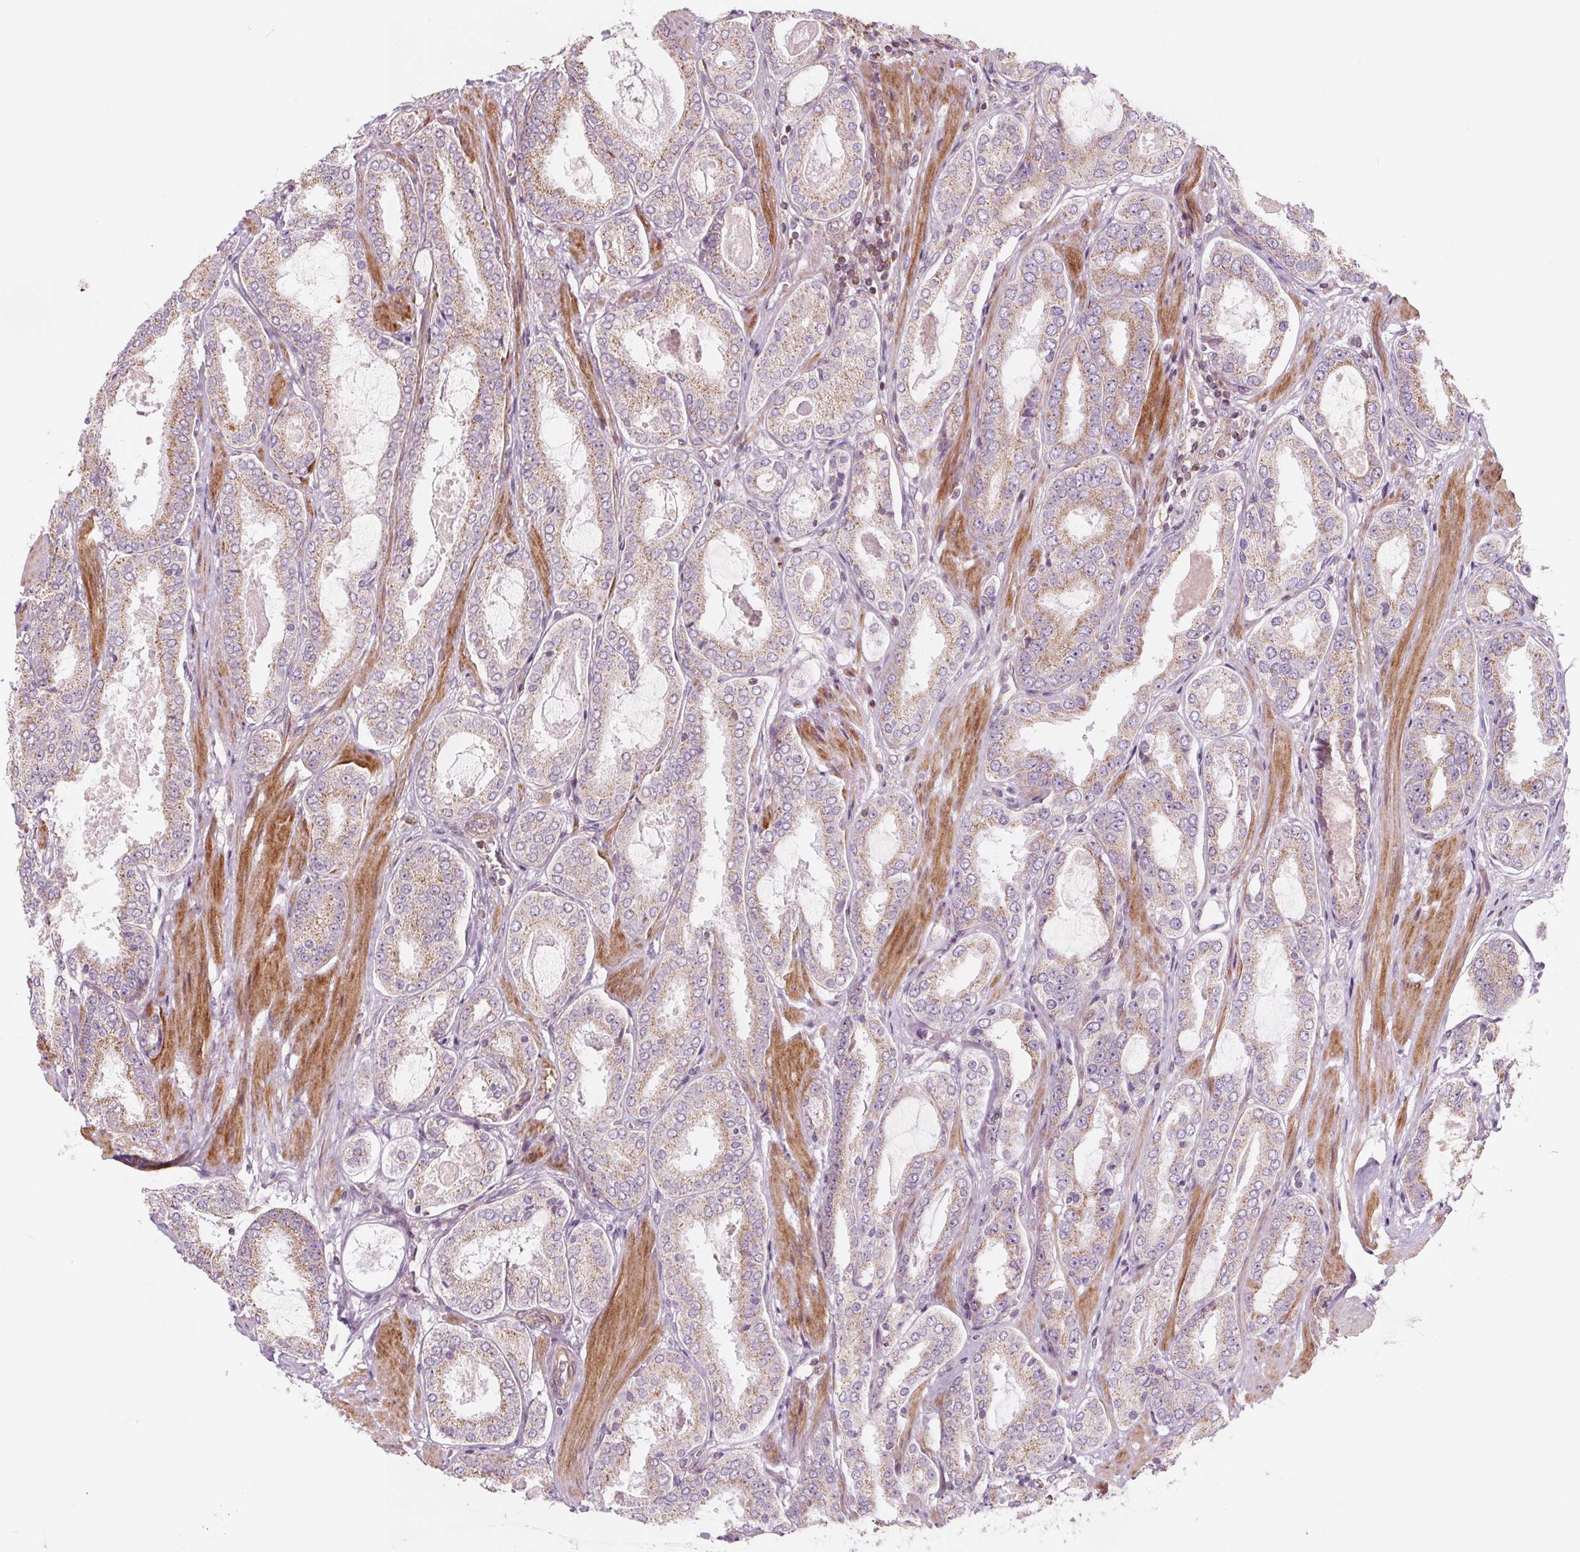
{"staining": {"intensity": "weak", "quantity": "<25%", "location": "cytoplasmic/membranous"}, "tissue": "prostate cancer", "cell_type": "Tumor cells", "image_type": "cancer", "snomed": [{"axis": "morphology", "description": "Adenocarcinoma, High grade"}, {"axis": "topography", "description": "Prostate"}], "caption": "IHC of adenocarcinoma (high-grade) (prostate) exhibits no staining in tumor cells.", "gene": "ADAM33", "patient": {"sex": "male", "age": 63}}